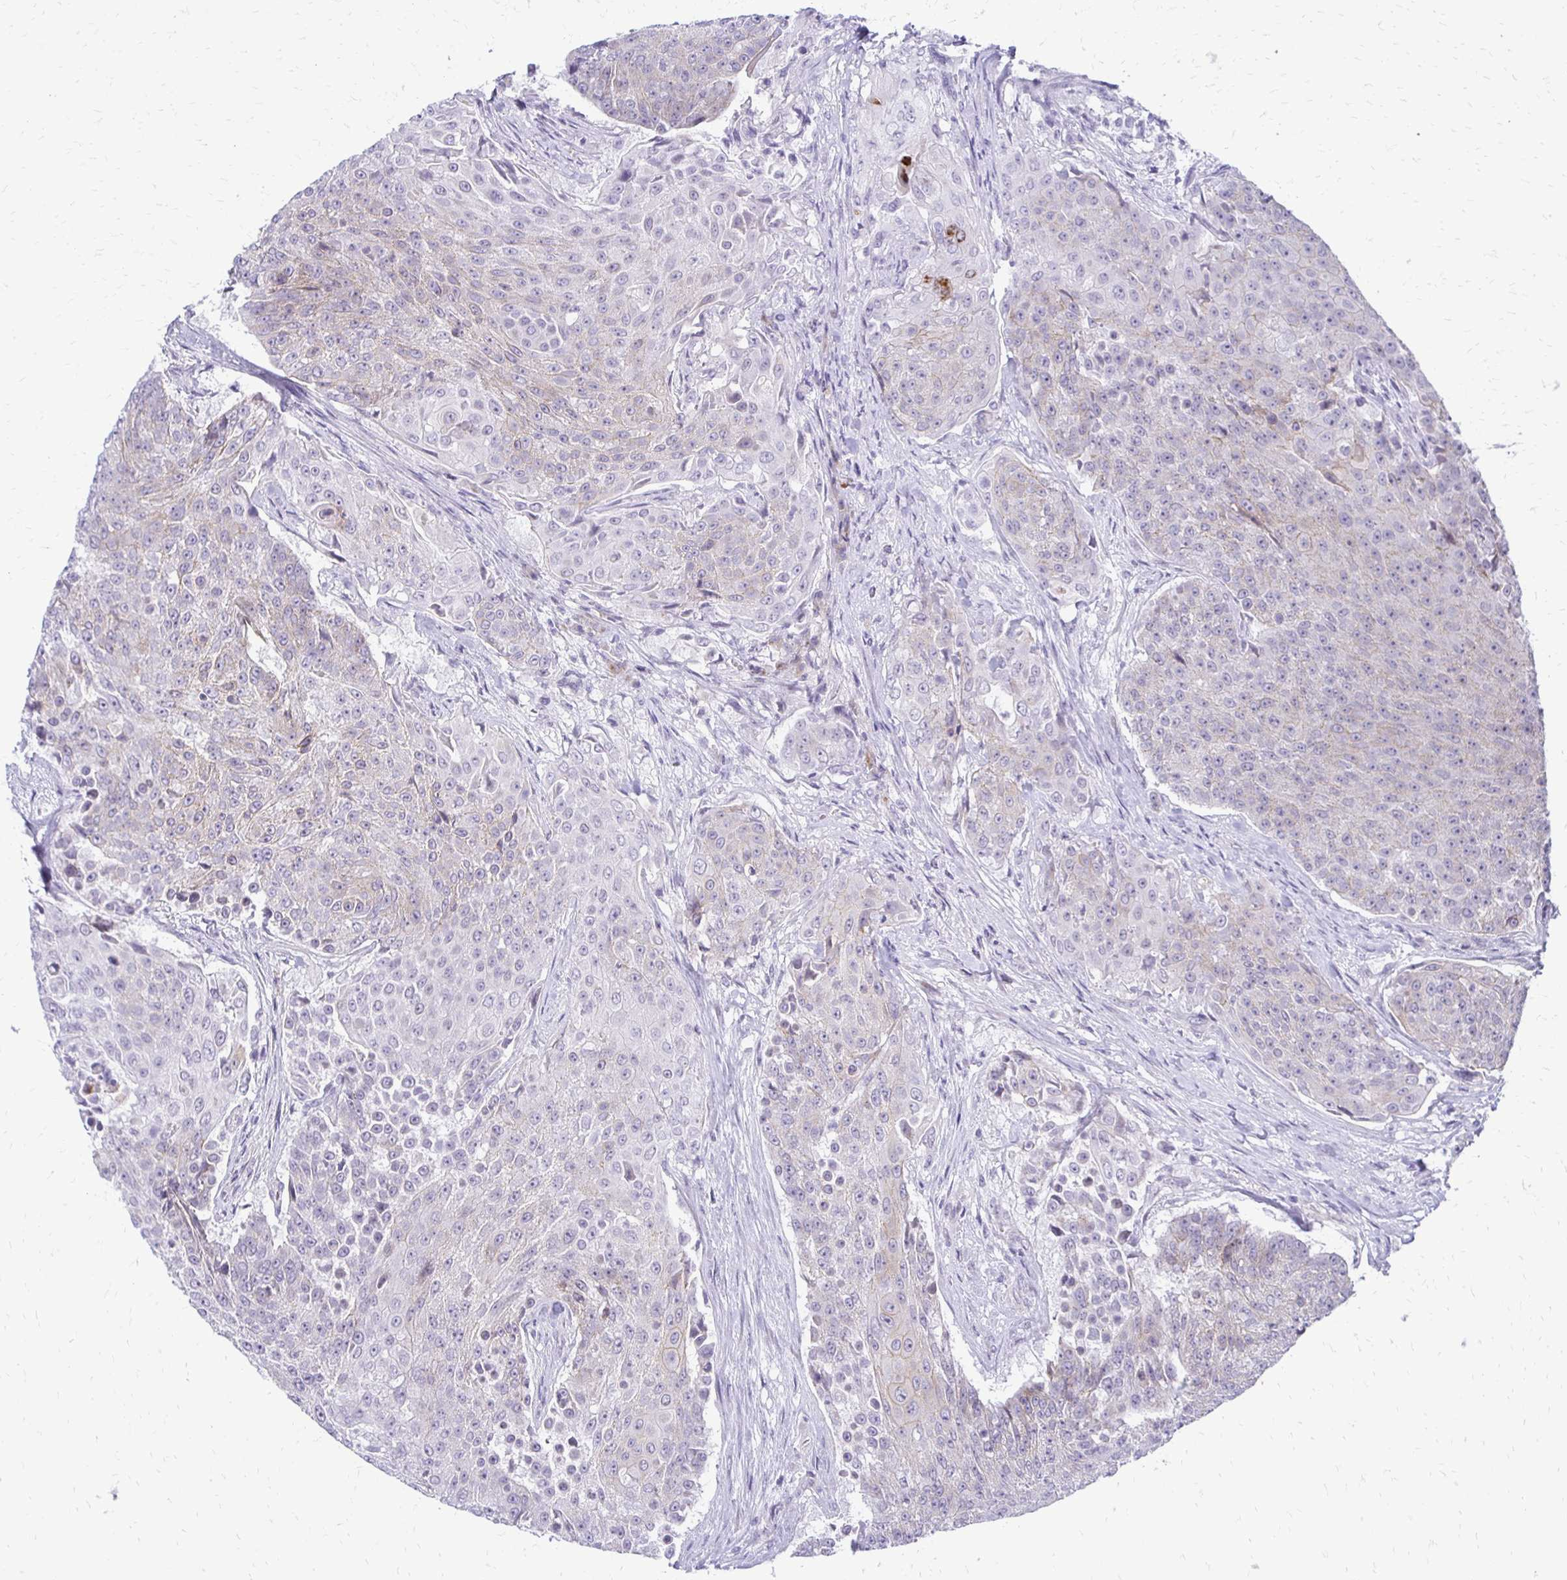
{"staining": {"intensity": "weak", "quantity": "<25%", "location": "cytoplasmic/membranous"}, "tissue": "urothelial cancer", "cell_type": "Tumor cells", "image_type": "cancer", "snomed": [{"axis": "morphology", "description": "Urothelial carcinoma, High grade"}, {"axis": "topography", "description": "Urinary bladder"}], "caption": "A high-resolution photomicrograph shows IHC staining of urothelial cancer, which displays no significant staining in tumor cells. The staining is performed using DAB brown chromogen with nuclei counter-stained in using hematoxylin.", "gene": "EPYC", "patient": {"sex": "female", "age": 63}}